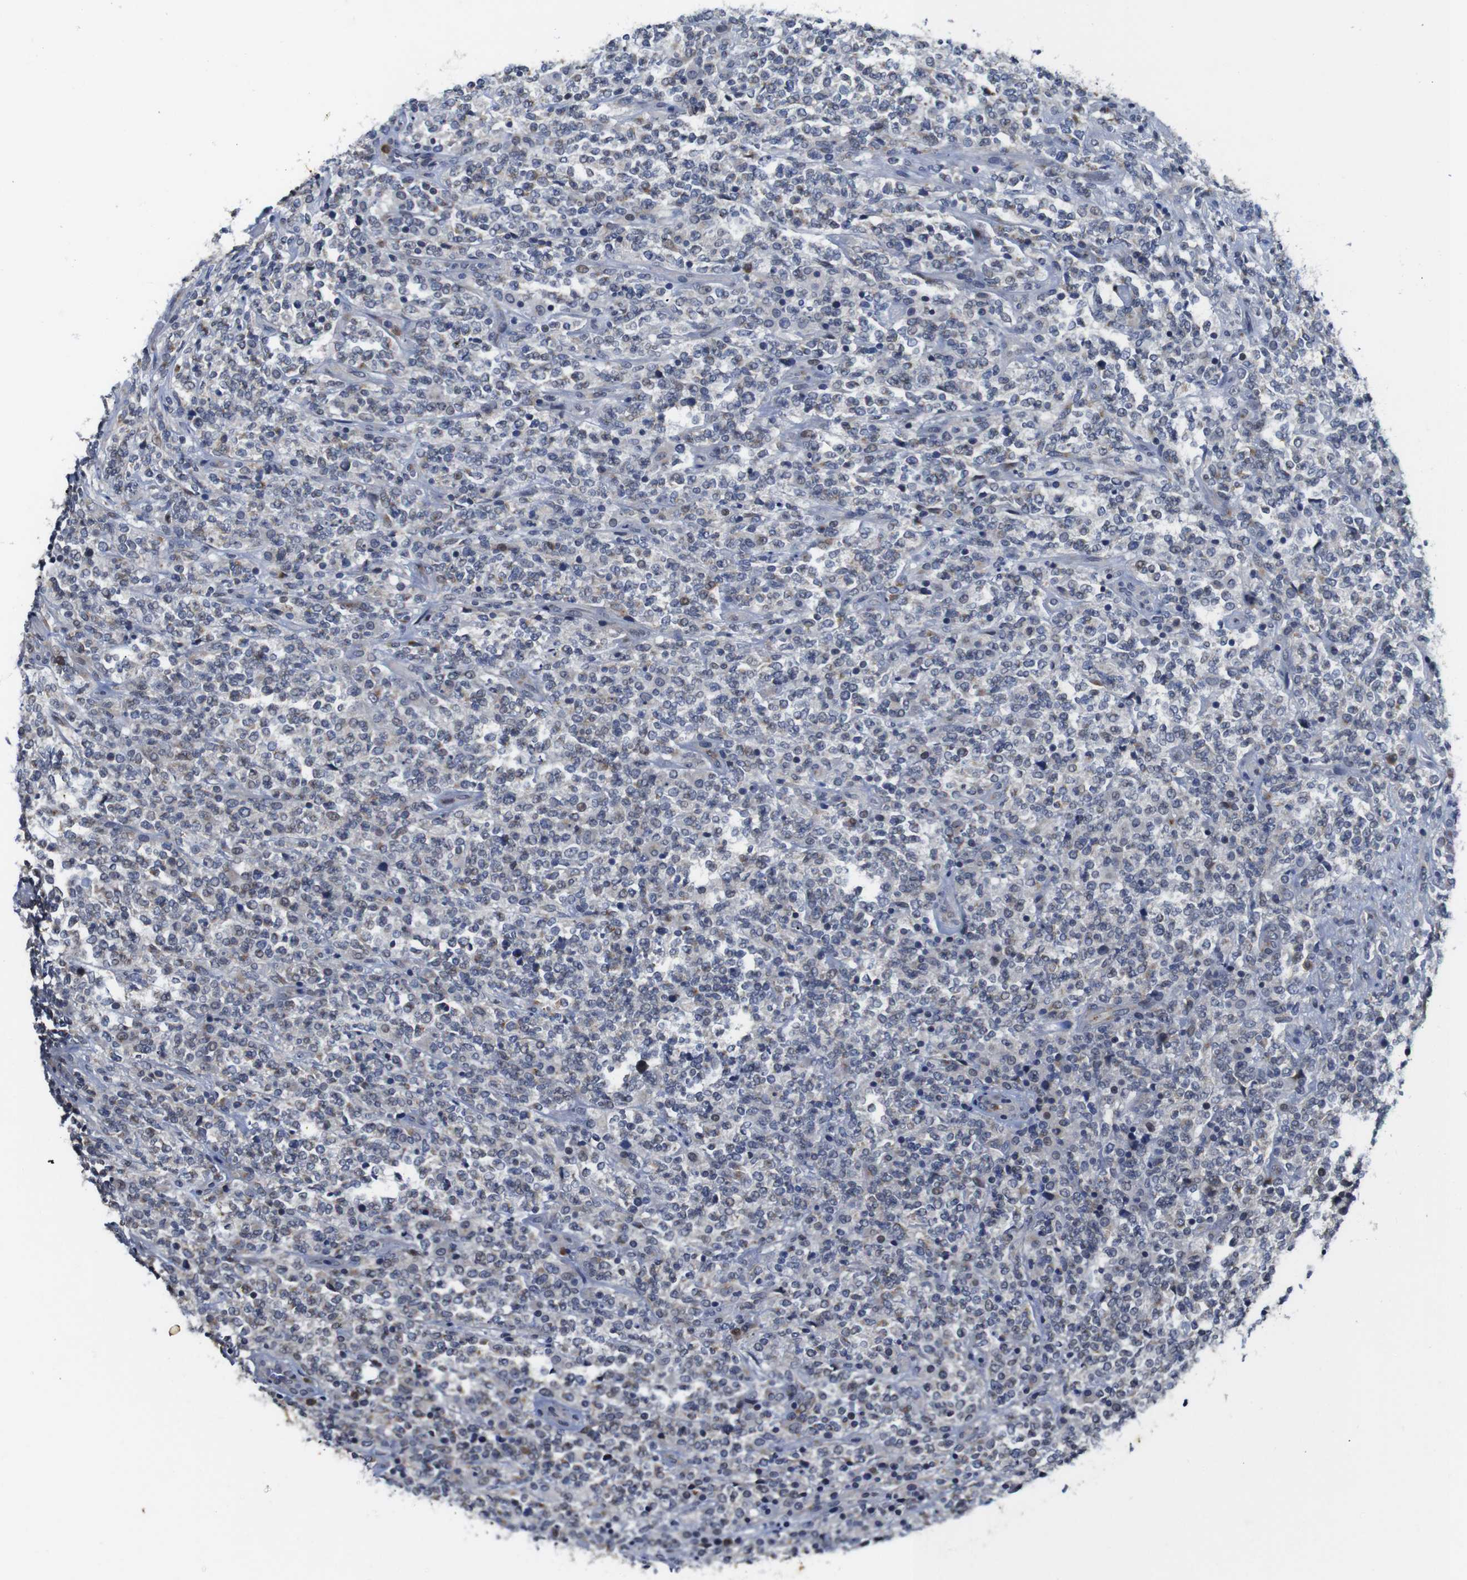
{"staining": {"intensity": "weak", "quantity": "<25%", "location": "nuclear"}, "tissue": "lymphoma", "cell_type": "Tumor cells", "image_type": "cancer", "snomed": [{"axis": "morphology", "description": "Malignant lymphoma, non-Hodgkin's type, High grade"}, {"axis": "topography", "description": "Soft tissue"}], "caption": "The photomicrograph exhibits no staining of tumor cells in high-grade malignant lymphoma, non-Hodgkin's type. (DAB (3,3'-diaminobenzidine) immunohistochemistry visualized using brightfield microscopy, high magnification).", "gene": "FURIN", "patient": {"sex": "male", "age": 18}}